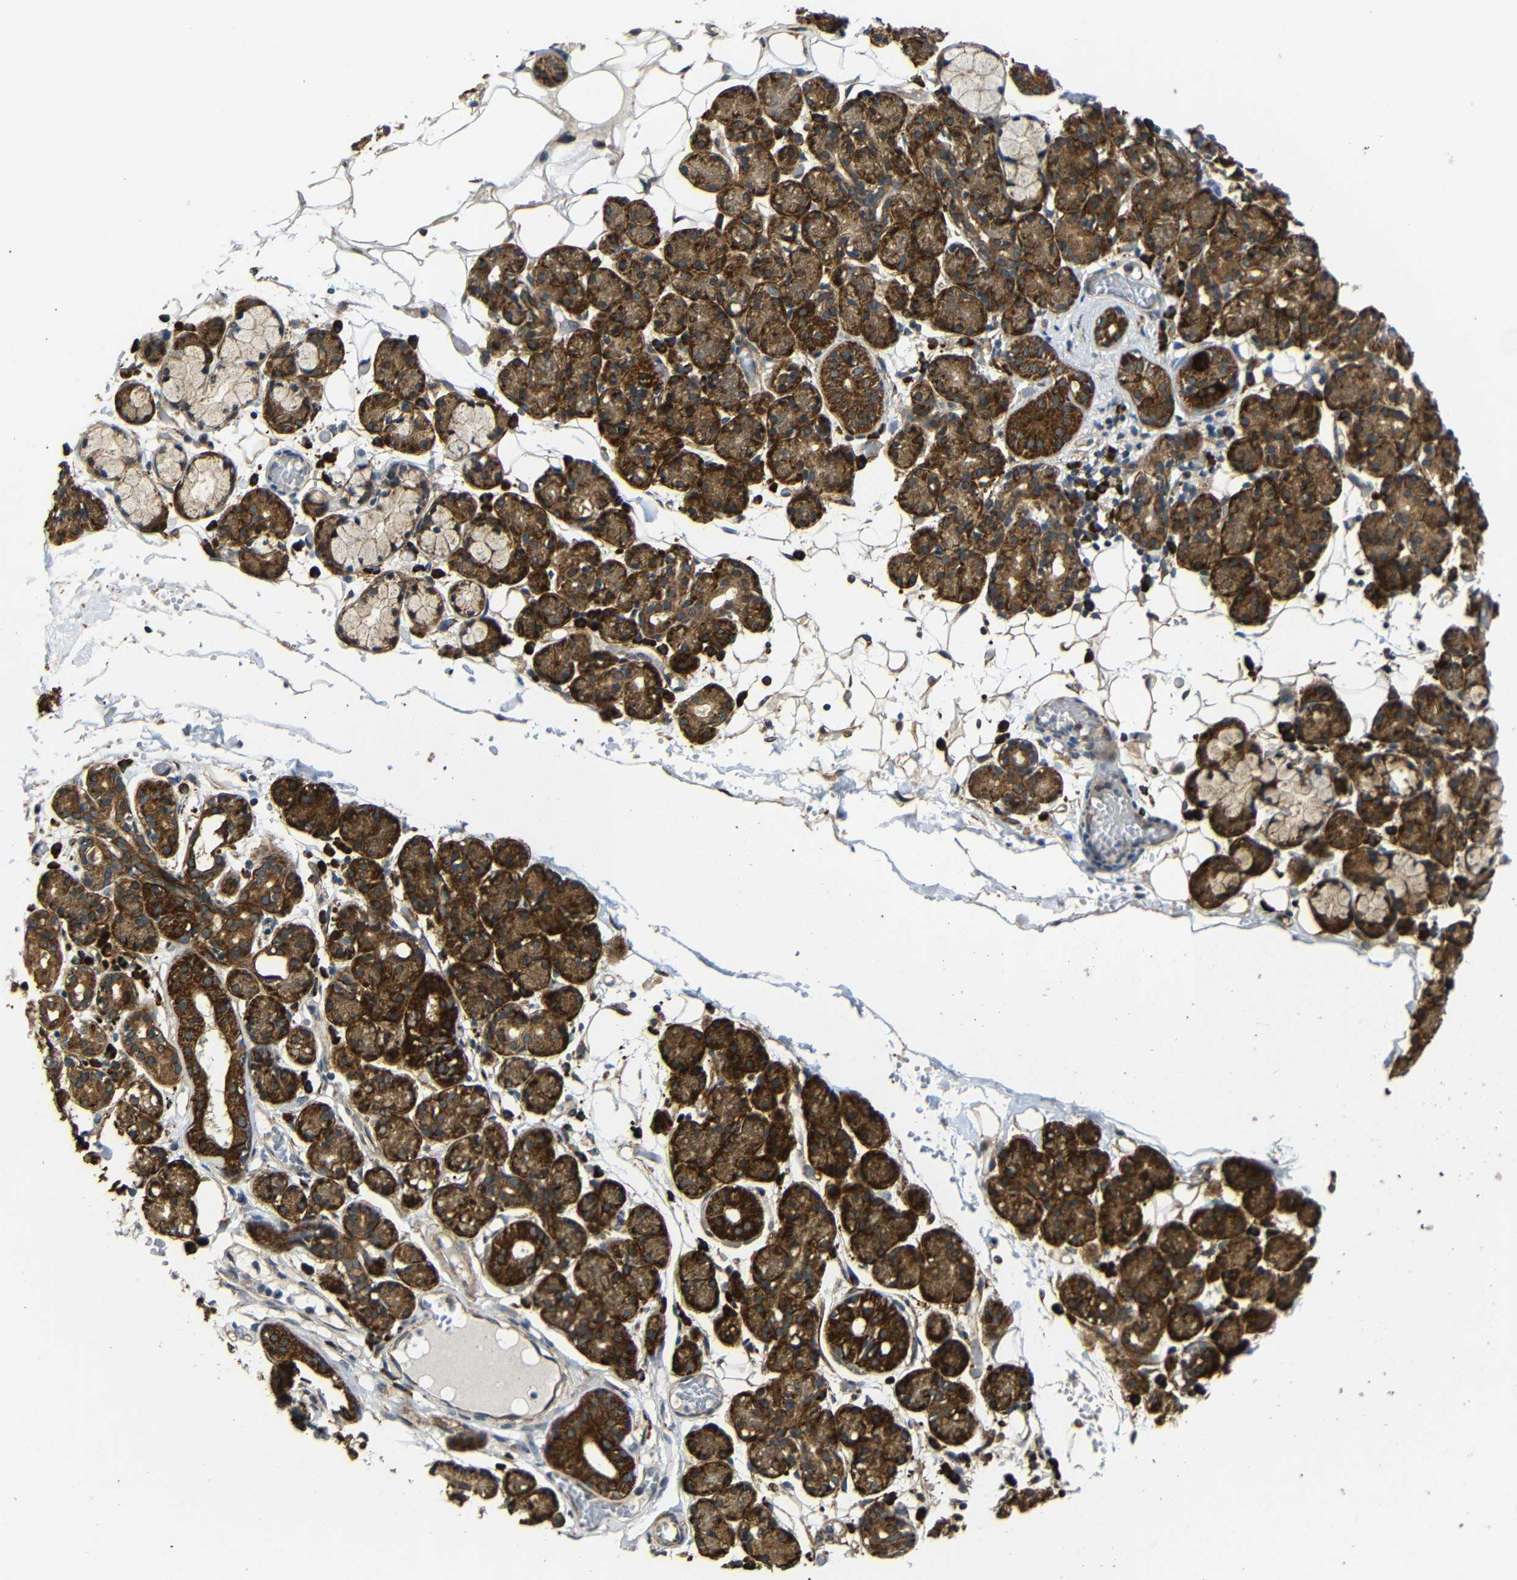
{"staining": {"intensity": "strong", "quantity": ">75%", "location": "cytoplasmic/membranous"}, "tissue": "salivary gland", "cell_type": "Glandular cells", "image_type": "normal", "snomed": [{"axis": "morphology", "description": "Normal tissue, NOS"}, {"axis": "topography", "description": "Salivary gland"}], "caption": "A brown stain highlights strong cytoplasmic/membranous staining of a protein in glandular cells of benign salivary gland. Nuclei are stained in blue.", "gene": "KANK4", "patient": {"sex": "male", "age": 63}}